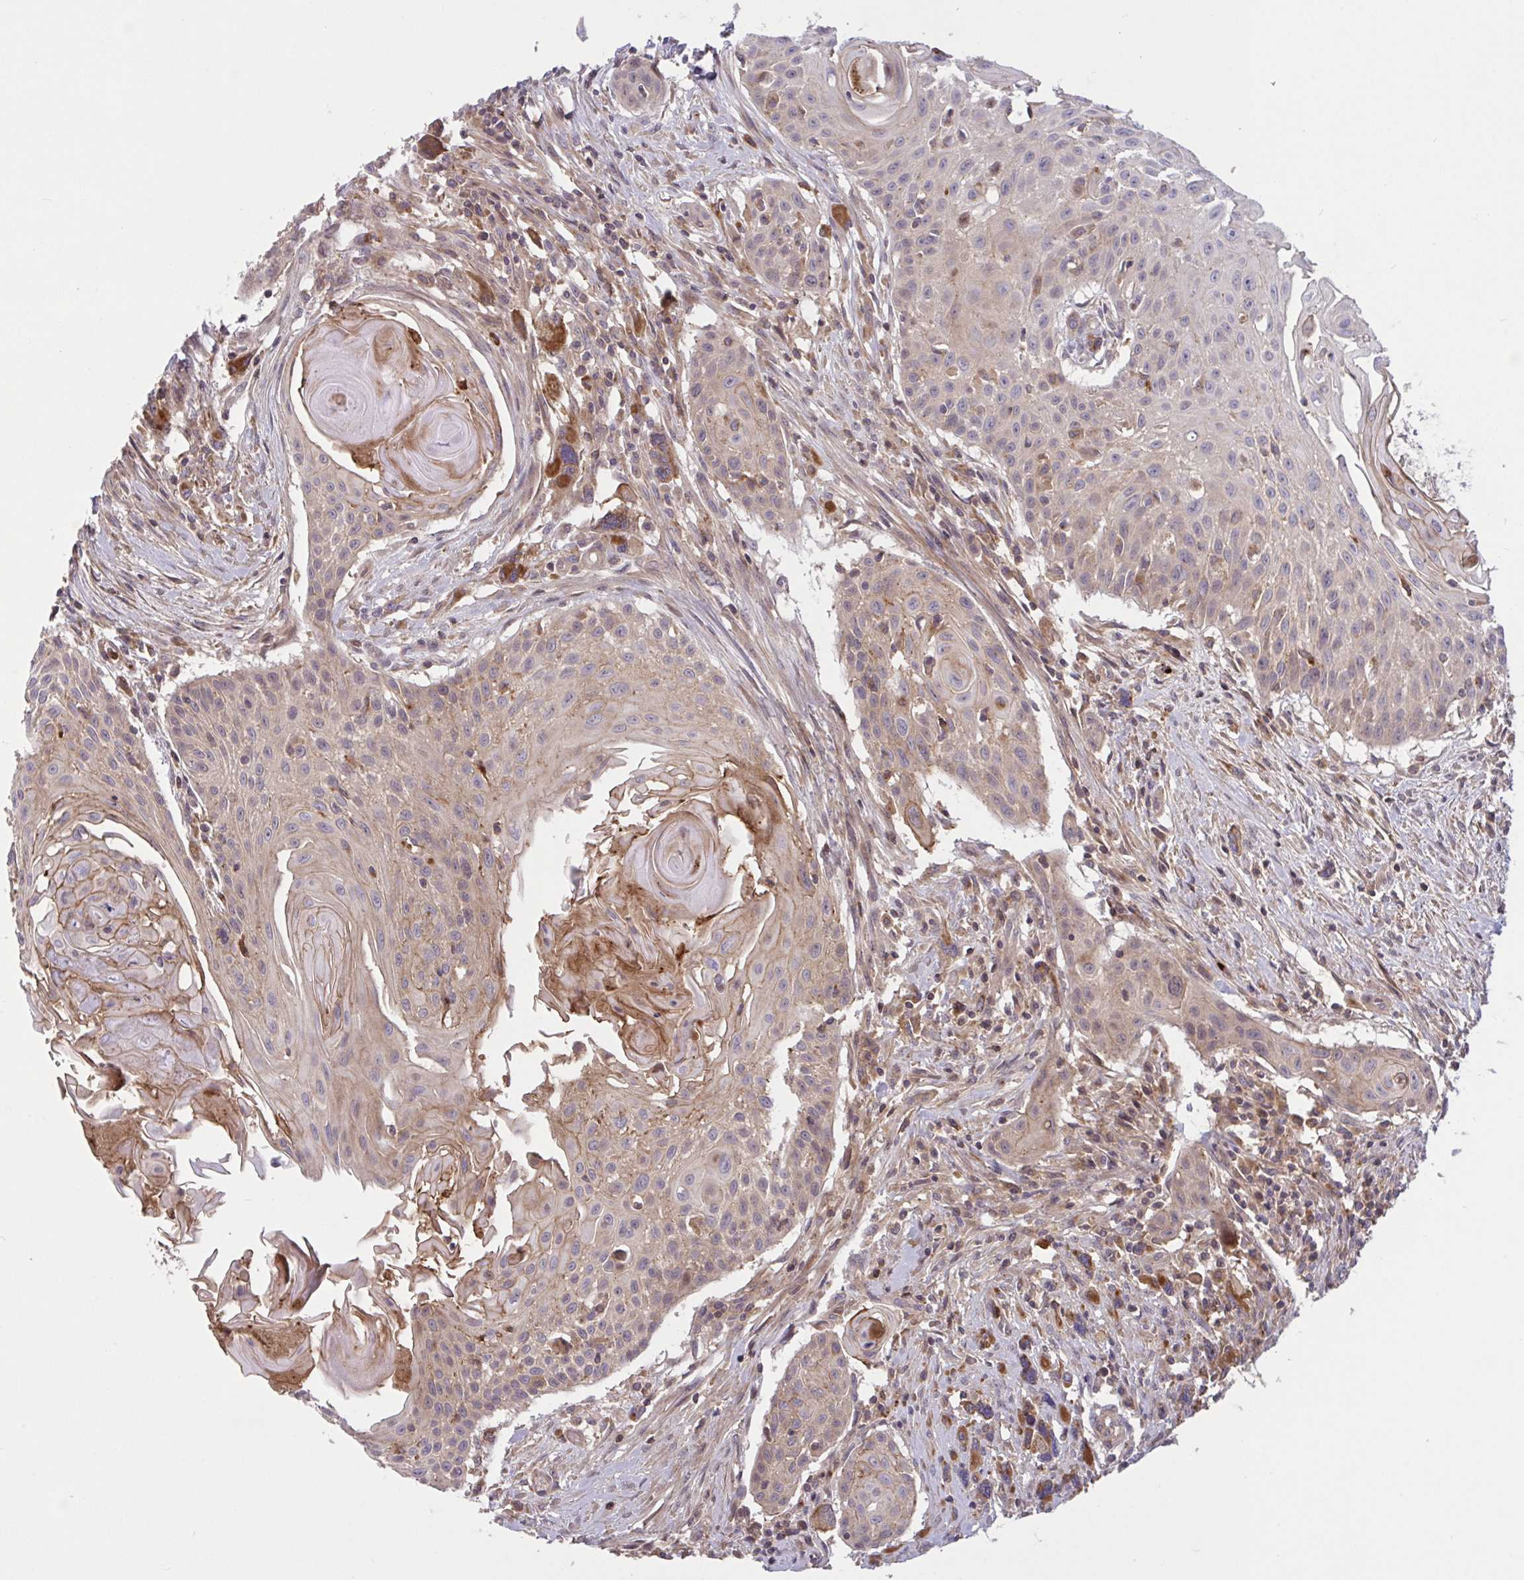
{"staining": {"intensity": "weak", "quantity": "25%-75%", "location": "cytoplasmic/membranous"}, "tissue": "head and neck cancer", "cell_type": "Tumor cells", "image_type": "cancer", "snomed": [{"axis": "morphology", "description": "Squamous cell carcinoma, NOS"}, {"axis": "topography", "description": "Lymph node"}, {"axis": "topography", "description": "Salivary gland"}, {"axis": "topography", "description": "Head-Neck"}], "caption": "Squamous cell carcinoma (head and neck) stained with a protein marker reveals weak staining in tumor cells.", "gene": "IL1R1", "patient": {"sex": "female", "age": 74}}